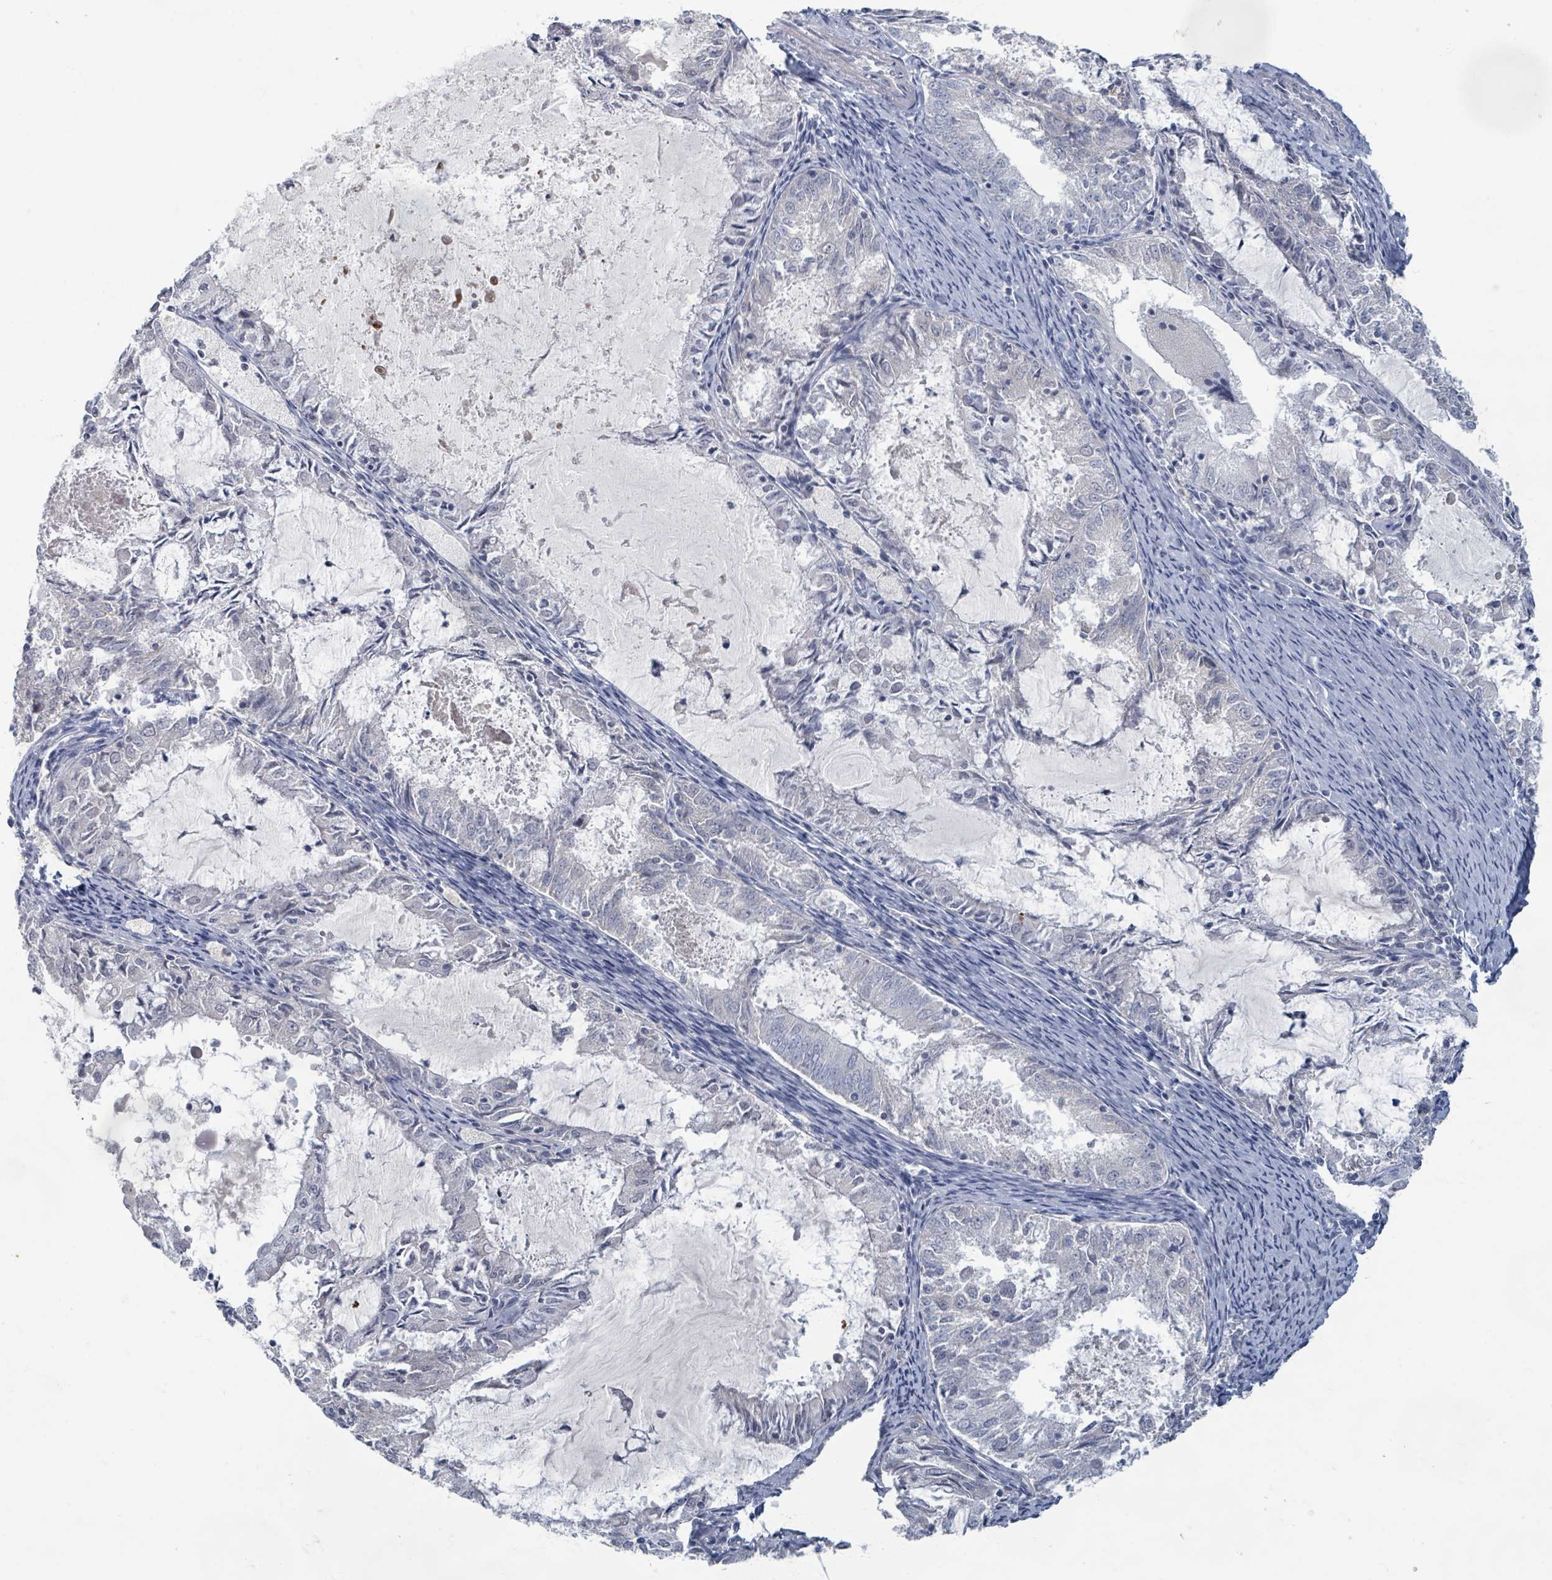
{"staining": {"intensity": "negative", "quantity": "none", "location": "none"}, "tissue": "endometrial cancer", "cell_type": "Tumor cells", "image_type": "cancer", "snomed": [{"axis": "morphology", "description": "Adenocarcinoma, NOS"}, {"axis": "topography", "description": "Endometrium"}], "caption": "High magnification brightfield microscopy of endometrial adenocarcinoma stained with DAB (brown) and counterstained with hematoxylin (blue): tumor cells show no significant staining.", "gene": "WNT11", "patient": {"sex": "female", "age": 57}}